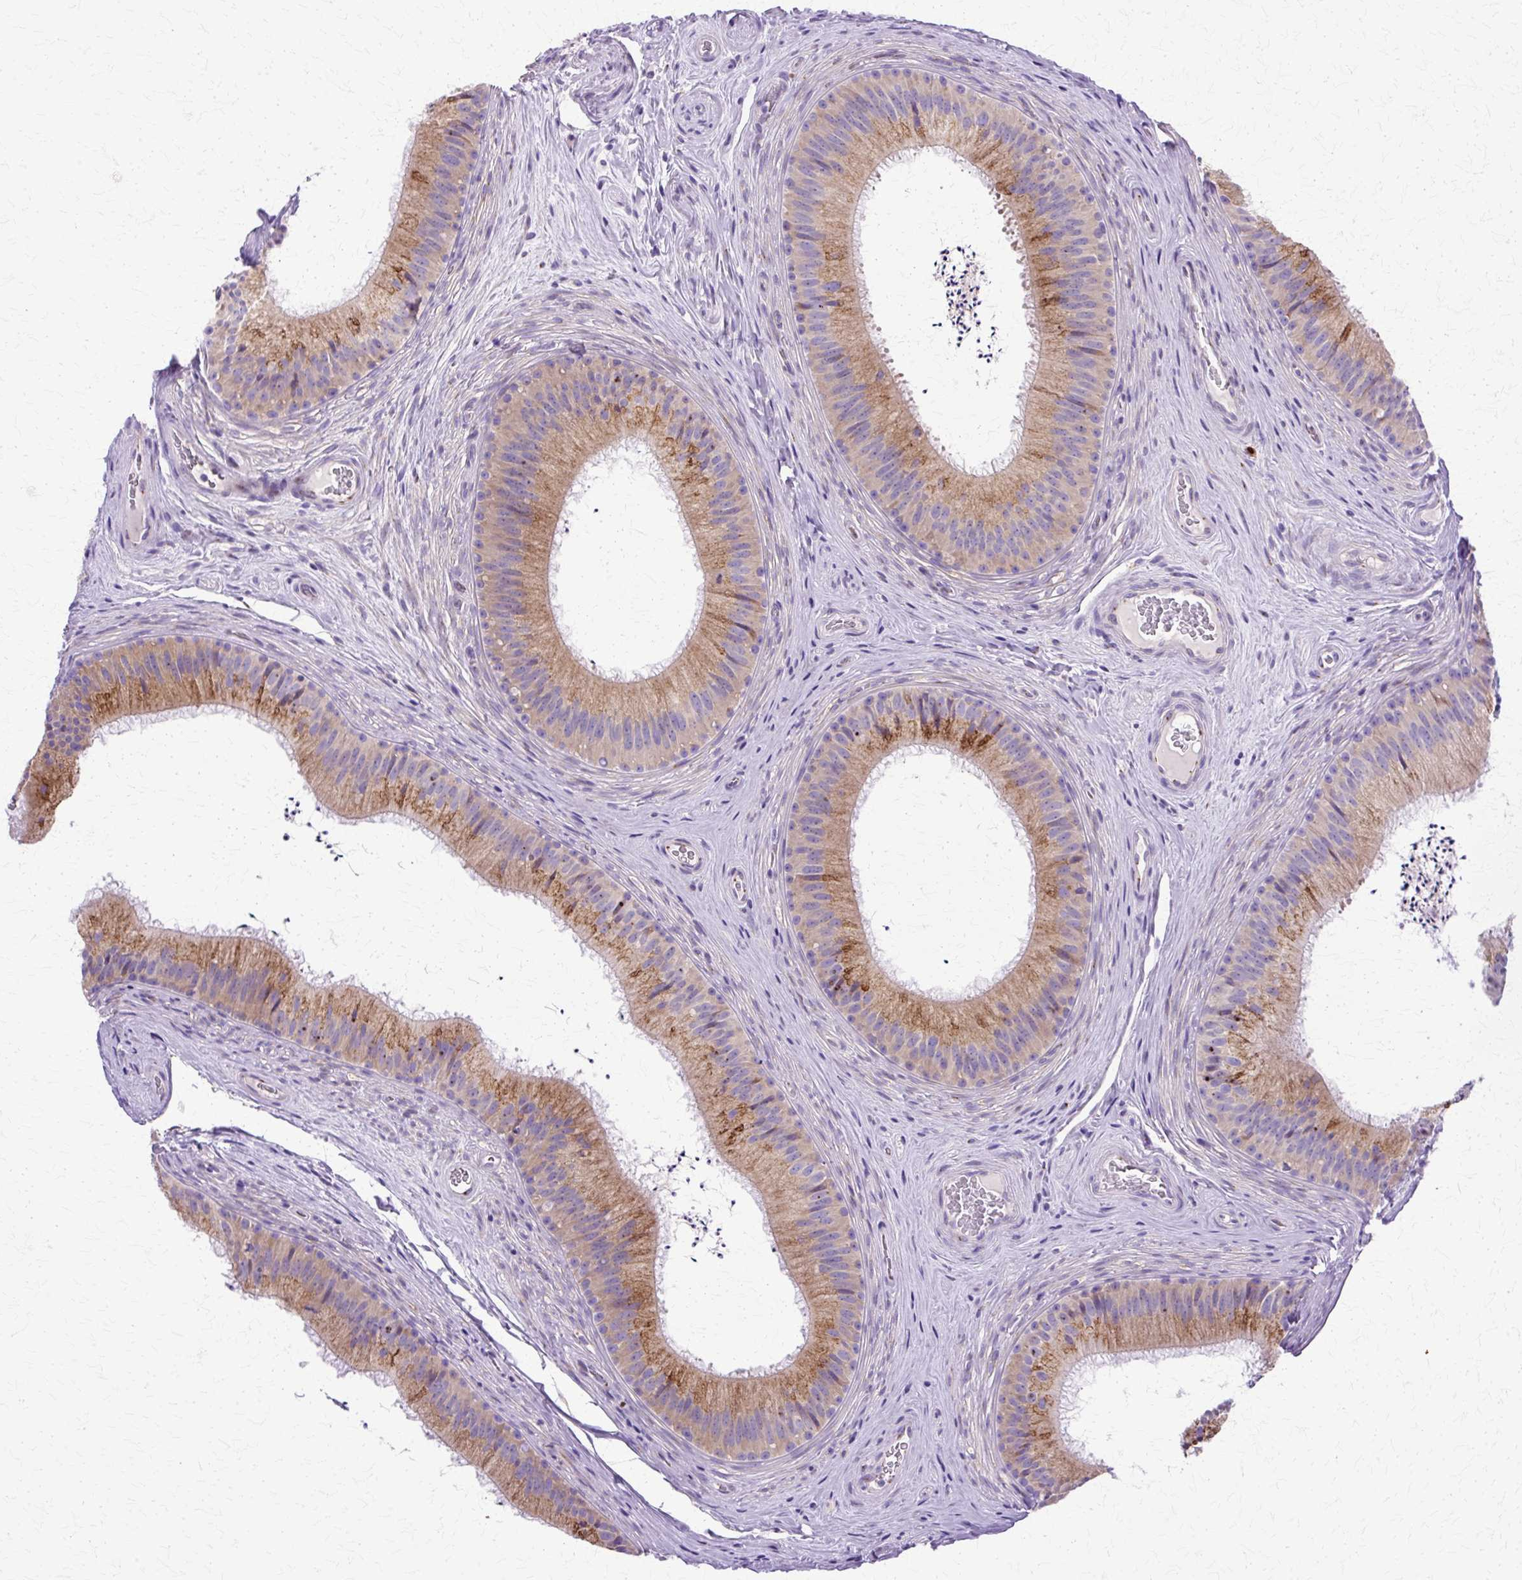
{"staining": {"intensity": "moderate", "quantity": ">75%", "location": "cytoplasmic/membranous"}, "tissue": "epididymis", "cell_type": "Glandular cells", "image_type": "normal", "snomed": [{"axis": "morphology", "description": "Normal tissue, NOS"}, {"axis": "topography", "description": "Epididymis"}], "caption": "Immunohistochemistry of unremarkable human epididymis demonstrates medium levels of moderate cytoplasmic/membranous positivity in approximately >75% of glandular cells.", "gene": "TBC1D3B", "patient": {"sex": "male", "age": 24}}